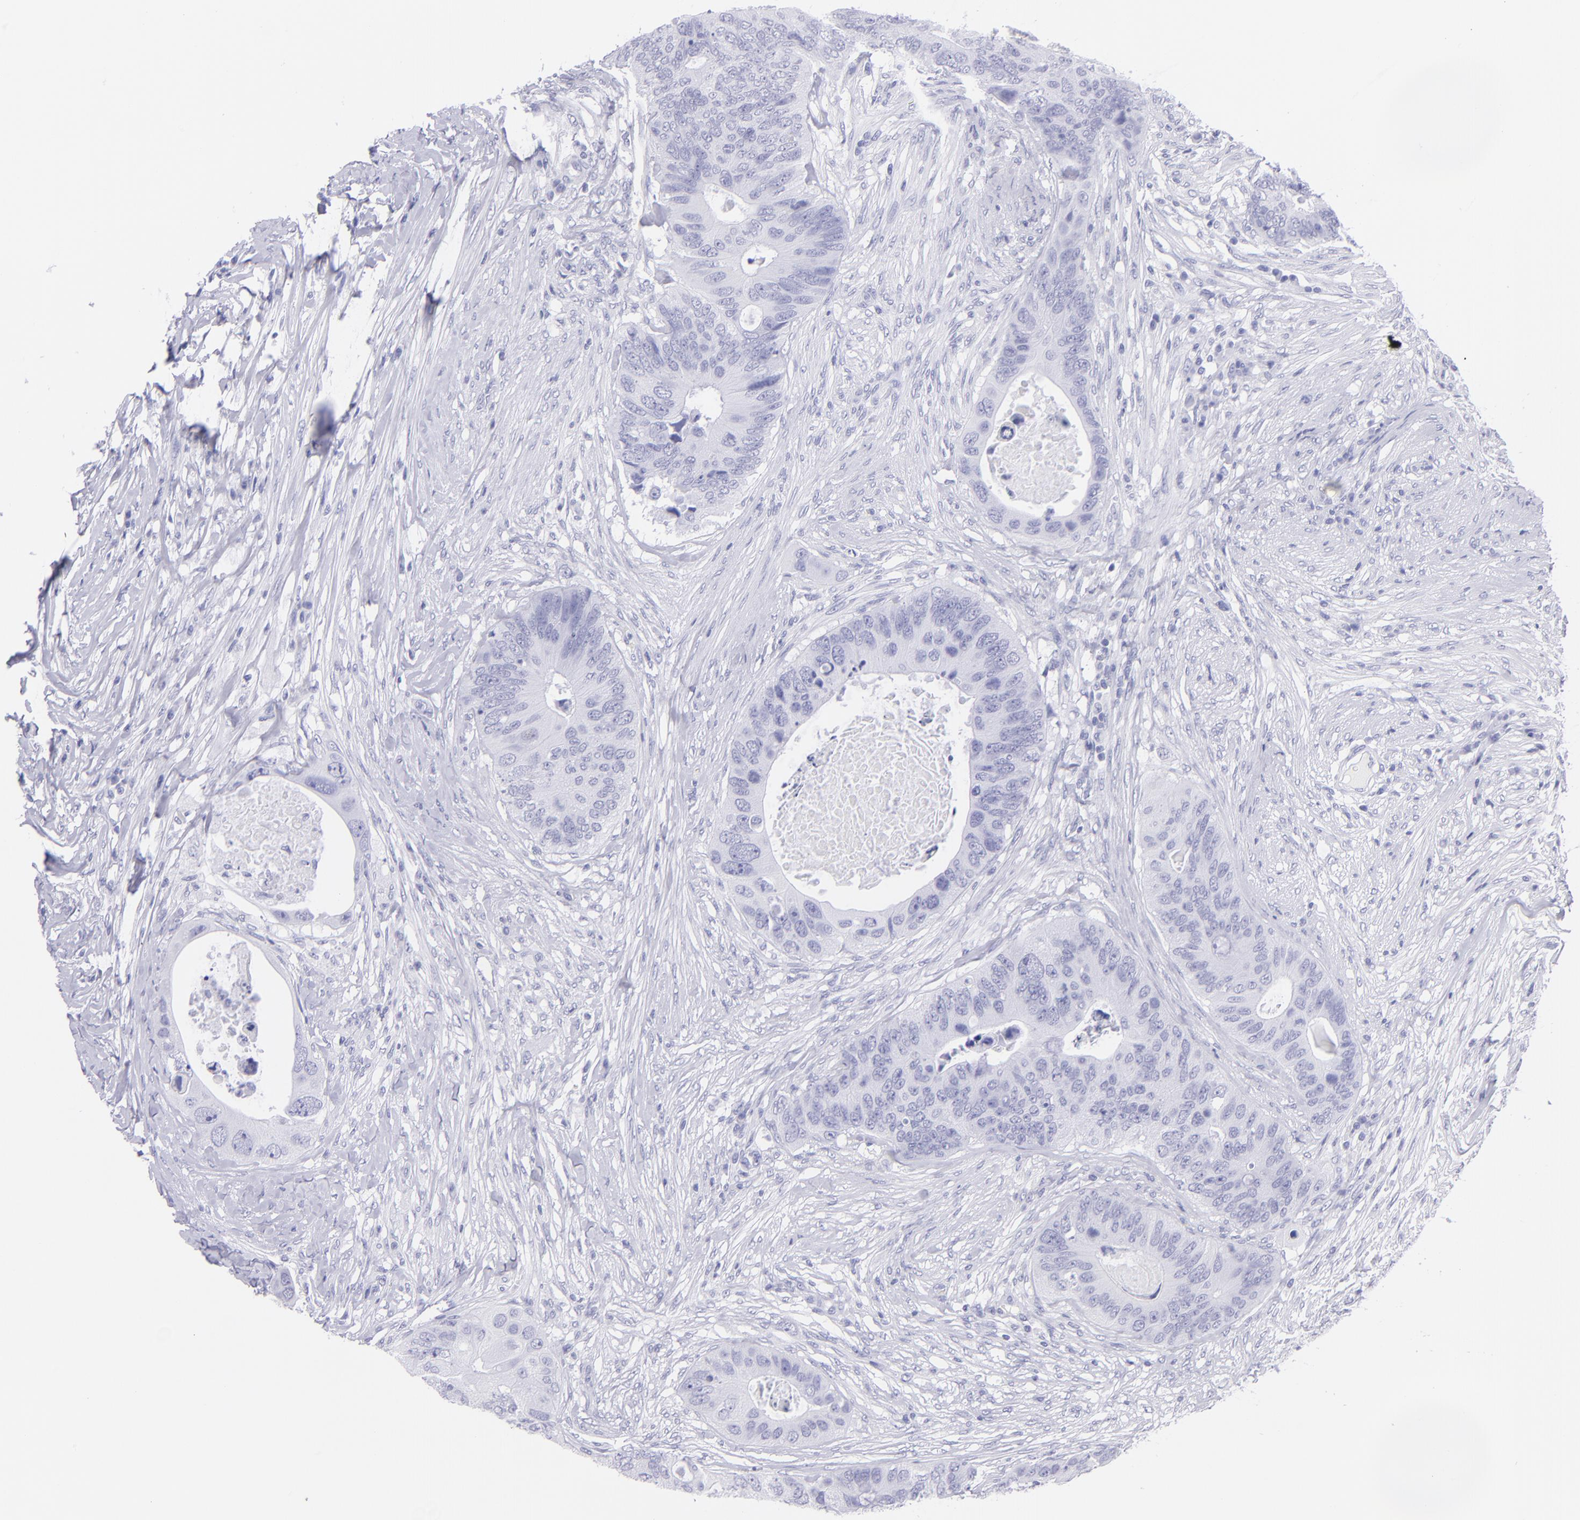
{"staining": {"intensity": "negative", "quantity": "none", "location": "none"}, "tissue": "colorectal cancer", "cell_type": "Tumor cells", "image_type": "cancer", "snomed": [{"axis": "morphology", "description": "Adenocarcinoma, NOS"}, {"axis": "topography", "description": "Colon"}], "caption": "The histopathology image exhibits no staining of tumor cells in adenocarcinoma (colorectal).", "gene": "PIP", "patient": {"sex": "male", "age": 71}}